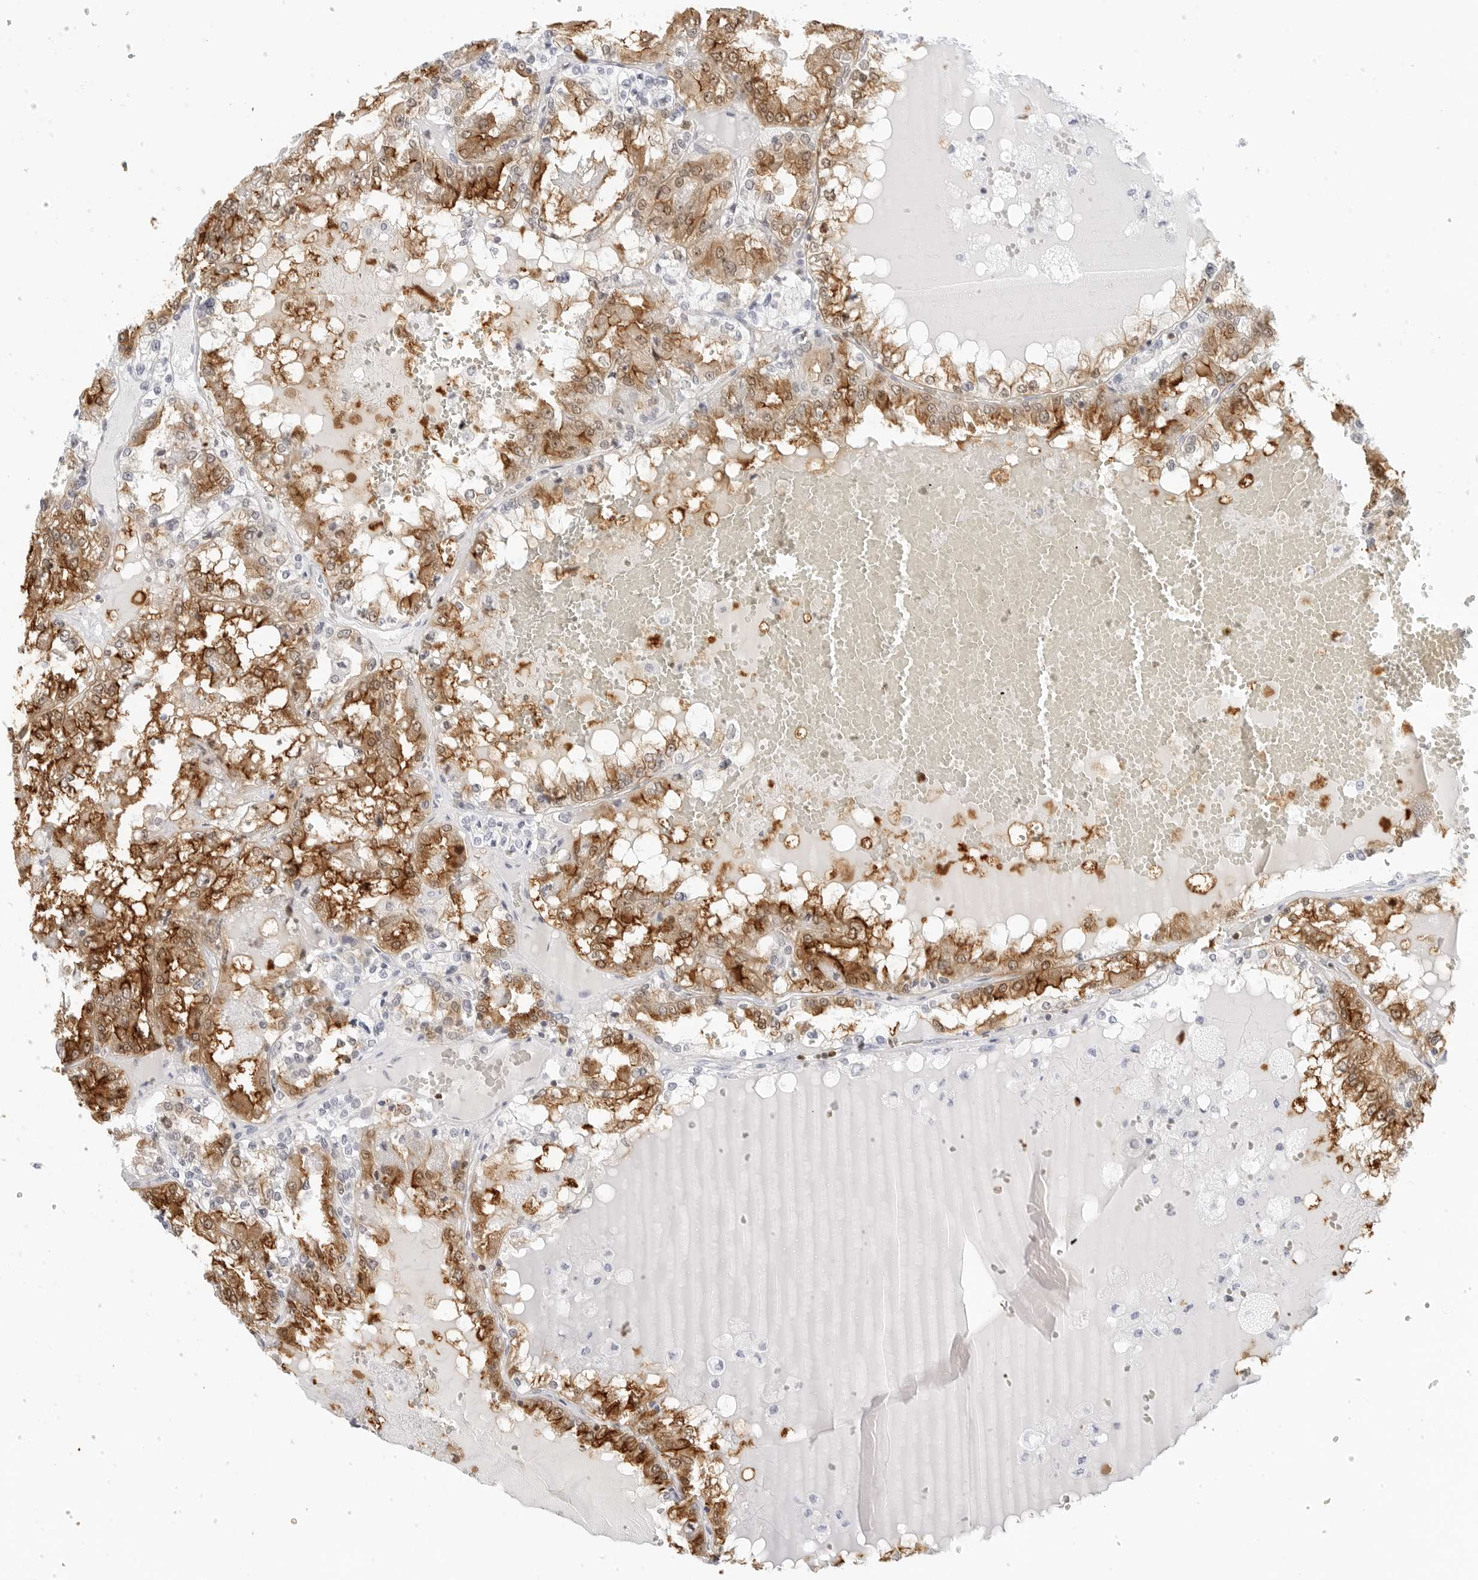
{"staining": {"intensity": "strong", "quantity": "25%-75%", "location": "cytoplasmic/membranous,nuclear"}, "tissue": "renal cancer", "cell_type": "Tumor cells", "image_type": "cancer", "snomed": [{"axis": "morphology", "description": "Adenocarcinoma, NOS"}, {"axis": "topography", "description": "Kidney"}], "caption": "Immunohistochemistry staining of renal cancer (adenocarcinoma), which demonstrates high levels of strong cytoplasmic/membranous and nuclear positivity in approximately 25%-75% of tumor cells indicating strong cytoplasmic/membranous and nuclear protein expression. The staining was performed using DAB (3,3'-diaminobenzidine) (brown) for protein detection and nuclei were counterstained in hematoxylin (blue).", "gene": "SLC9A3R1", "patient": {"sex": "female", "age": 56}}